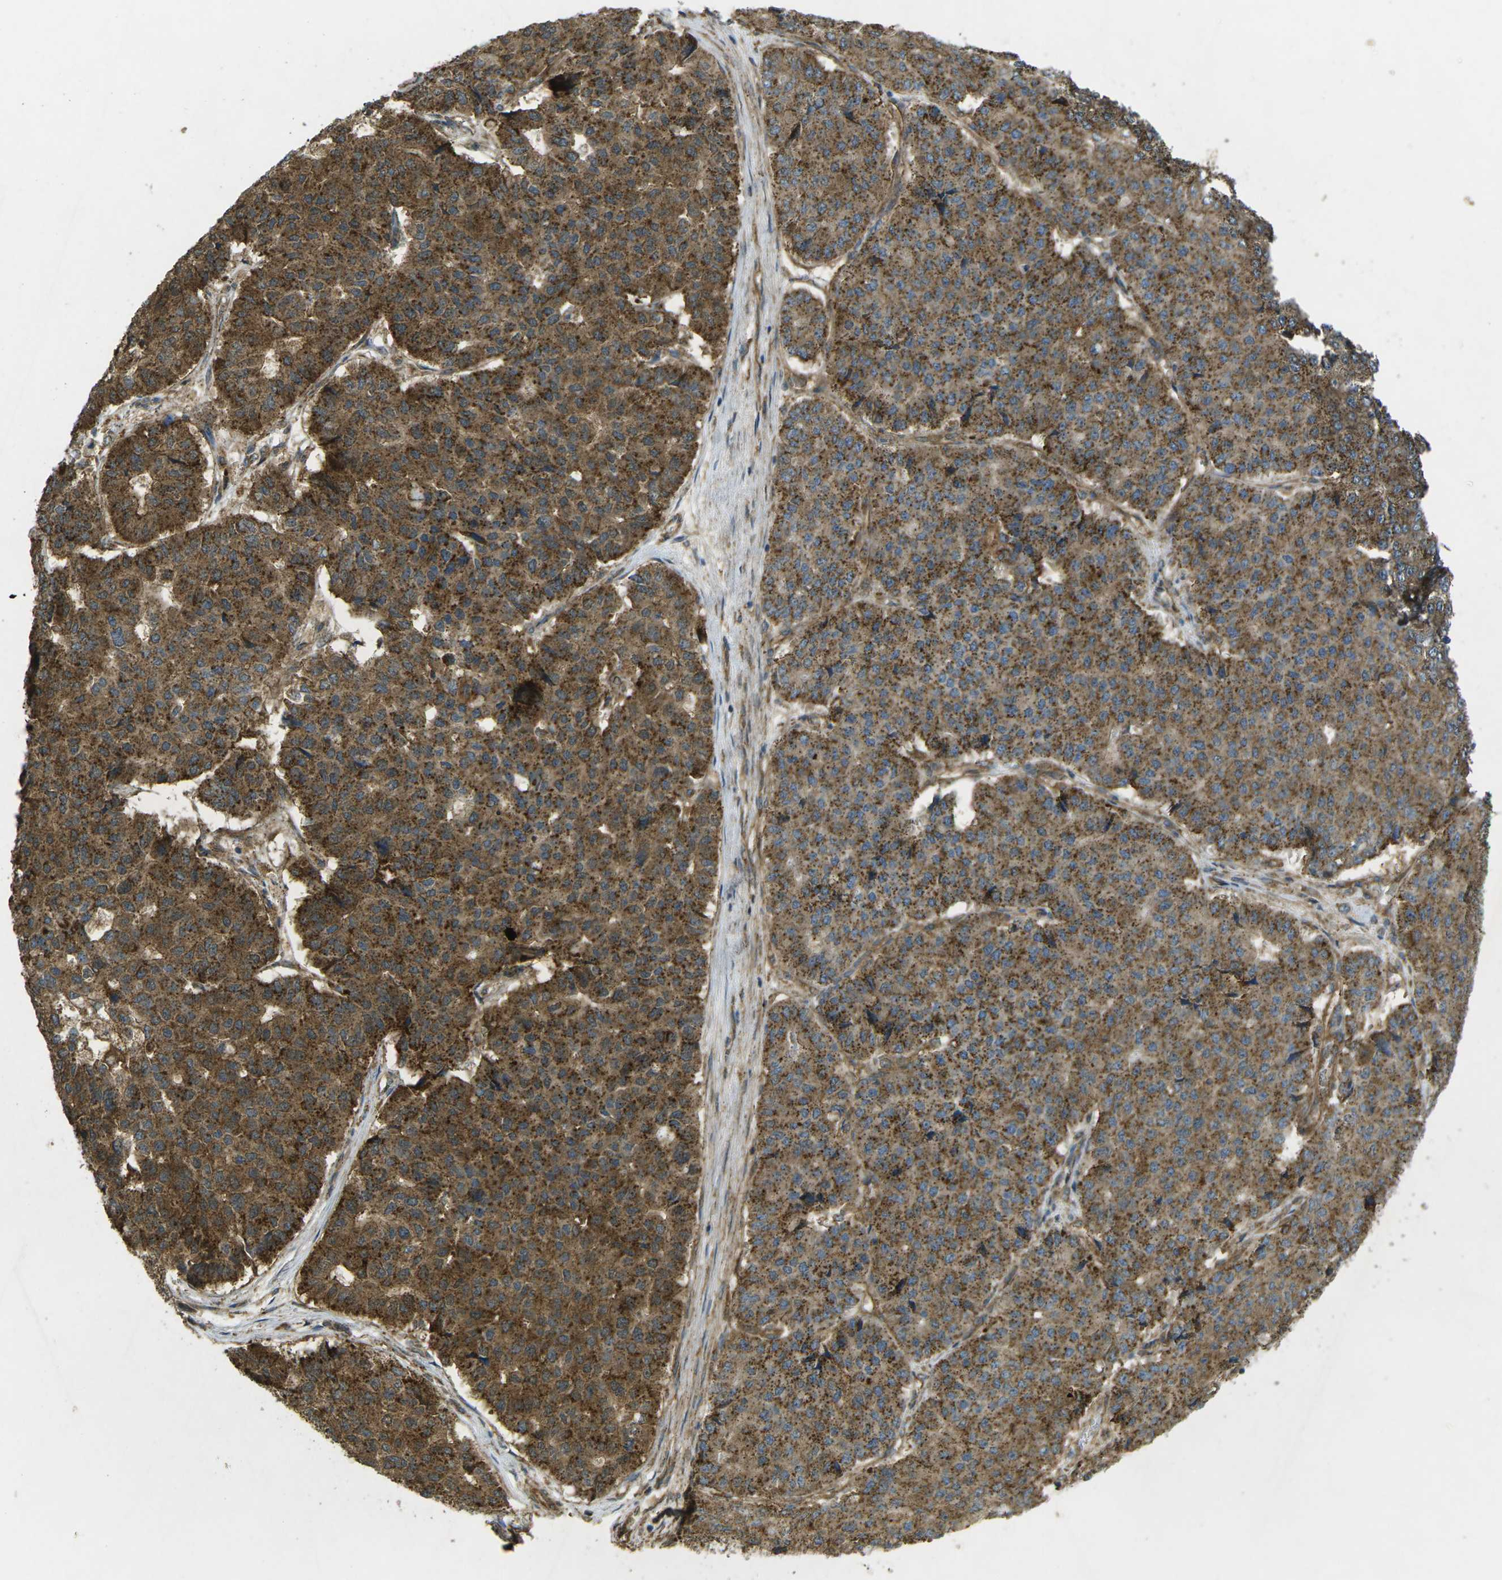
{"staining": {"intensity": "strong", "quantity": ">75%", "location": "cytoplasmic/membranous"}, "tissue": "pancreatic cancer", "cell_type": "Tumor cells", "image_type": "cancer", "snomed": [{"axis": "morphology", "description": "Adenocarcinoma, NOS"}, {"axis": "topography", "description": "Pancreas"}], "caption": "The photomicrograph reveals staining of pancreatic cancer (adenocarcinoma), revealing strong cytoplasmic/membranous protein expression (brown color) within tumor cells.", "gene": "CHMP3", "patient": {"sex": "male", "age": 50}}